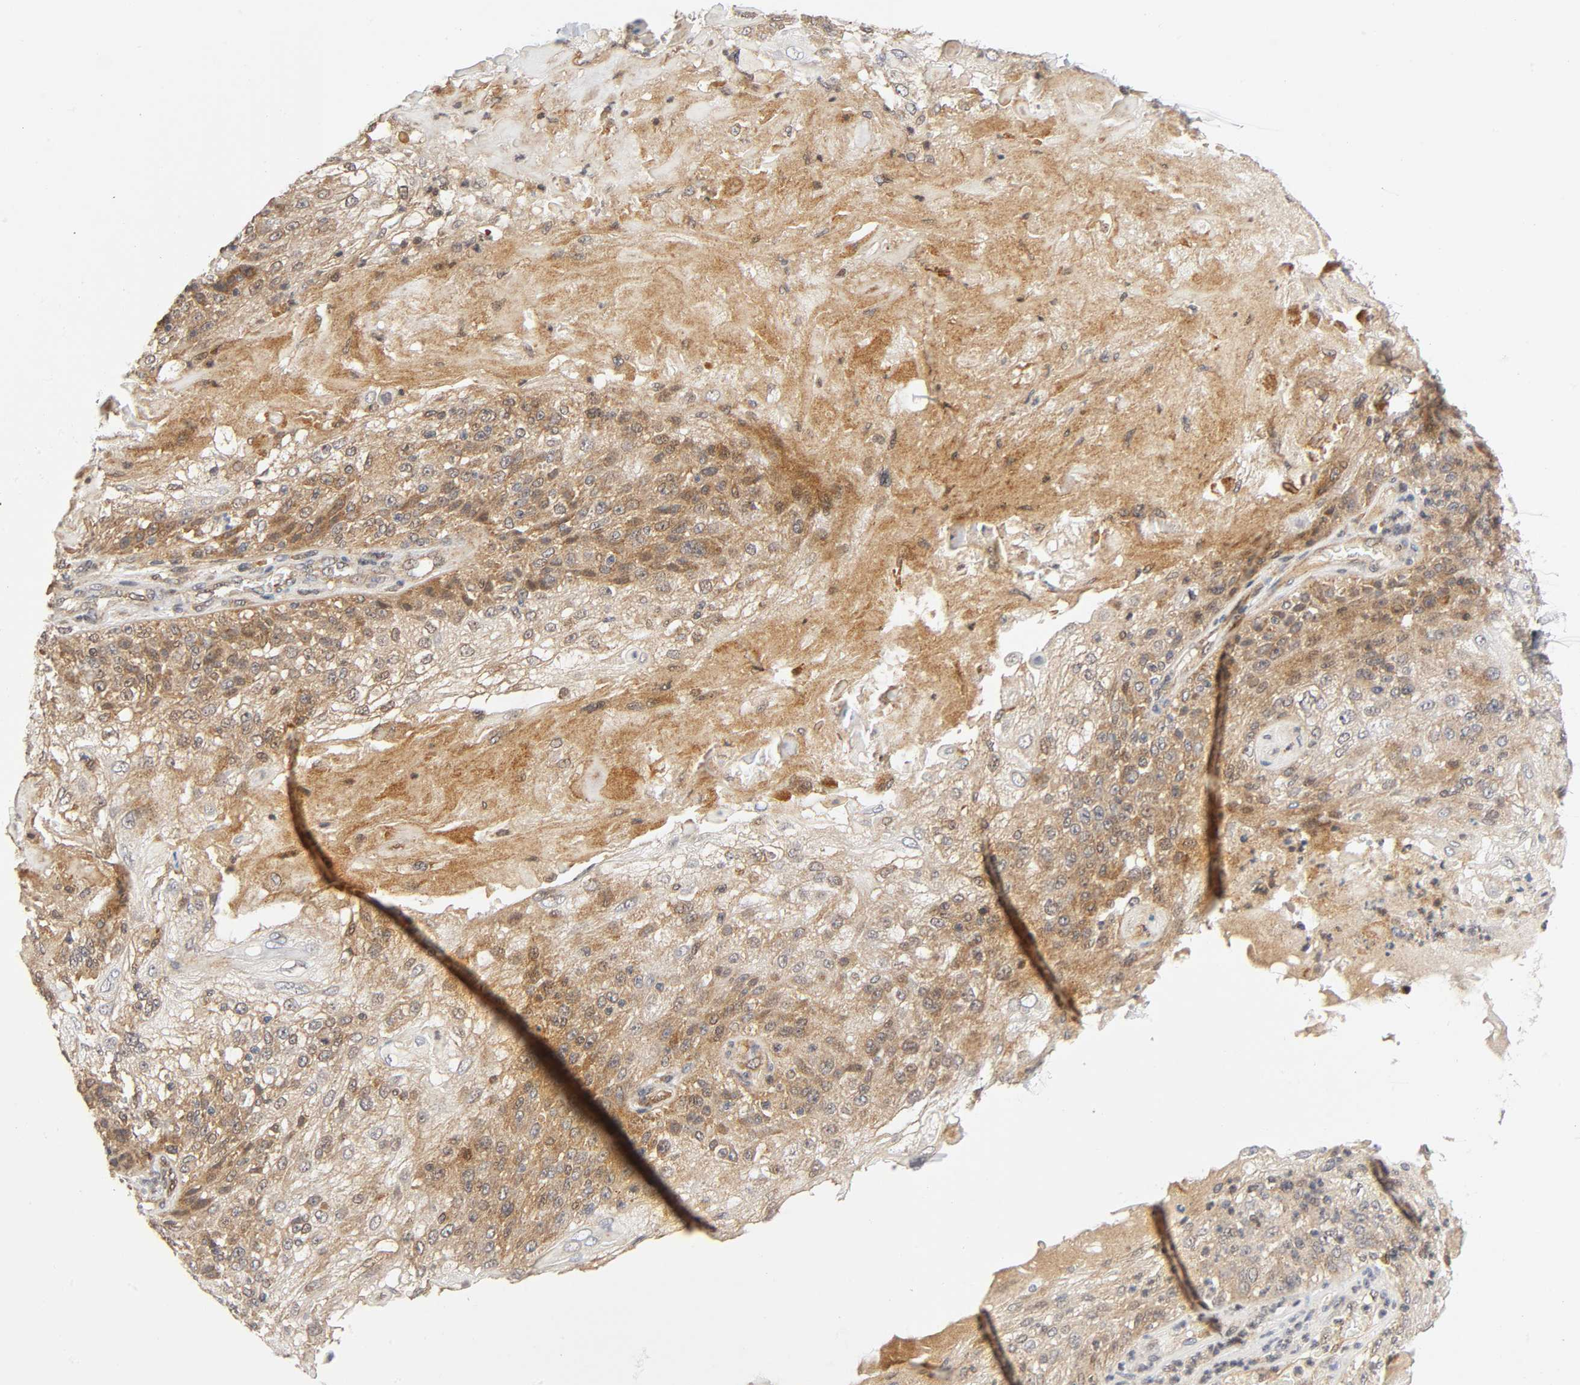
{"staining": {"intensity": "moderate", "quantity": "25%-75%", "location": "cytoplasmic/membranous,nuclear"}, "tissue": "skin cancer", "cell_type": "Tumor cells", "image_type": "cancer", "snomed": [{"axis": "morphology", "description": "Normal tissue, NOS"}, {"axis": "morphology", "description": "Squamous cell carcinoma, NOS"}, {"axis": "topography", "description": "Skin"}], "caption": "An image of skin cancer stained for a protein demonstrates moderate cytoplasmic/membranous and nuclear brown staining in tumor cells.", "gene": "CASP9", "patient": {"sex": "female", "age": 83}}